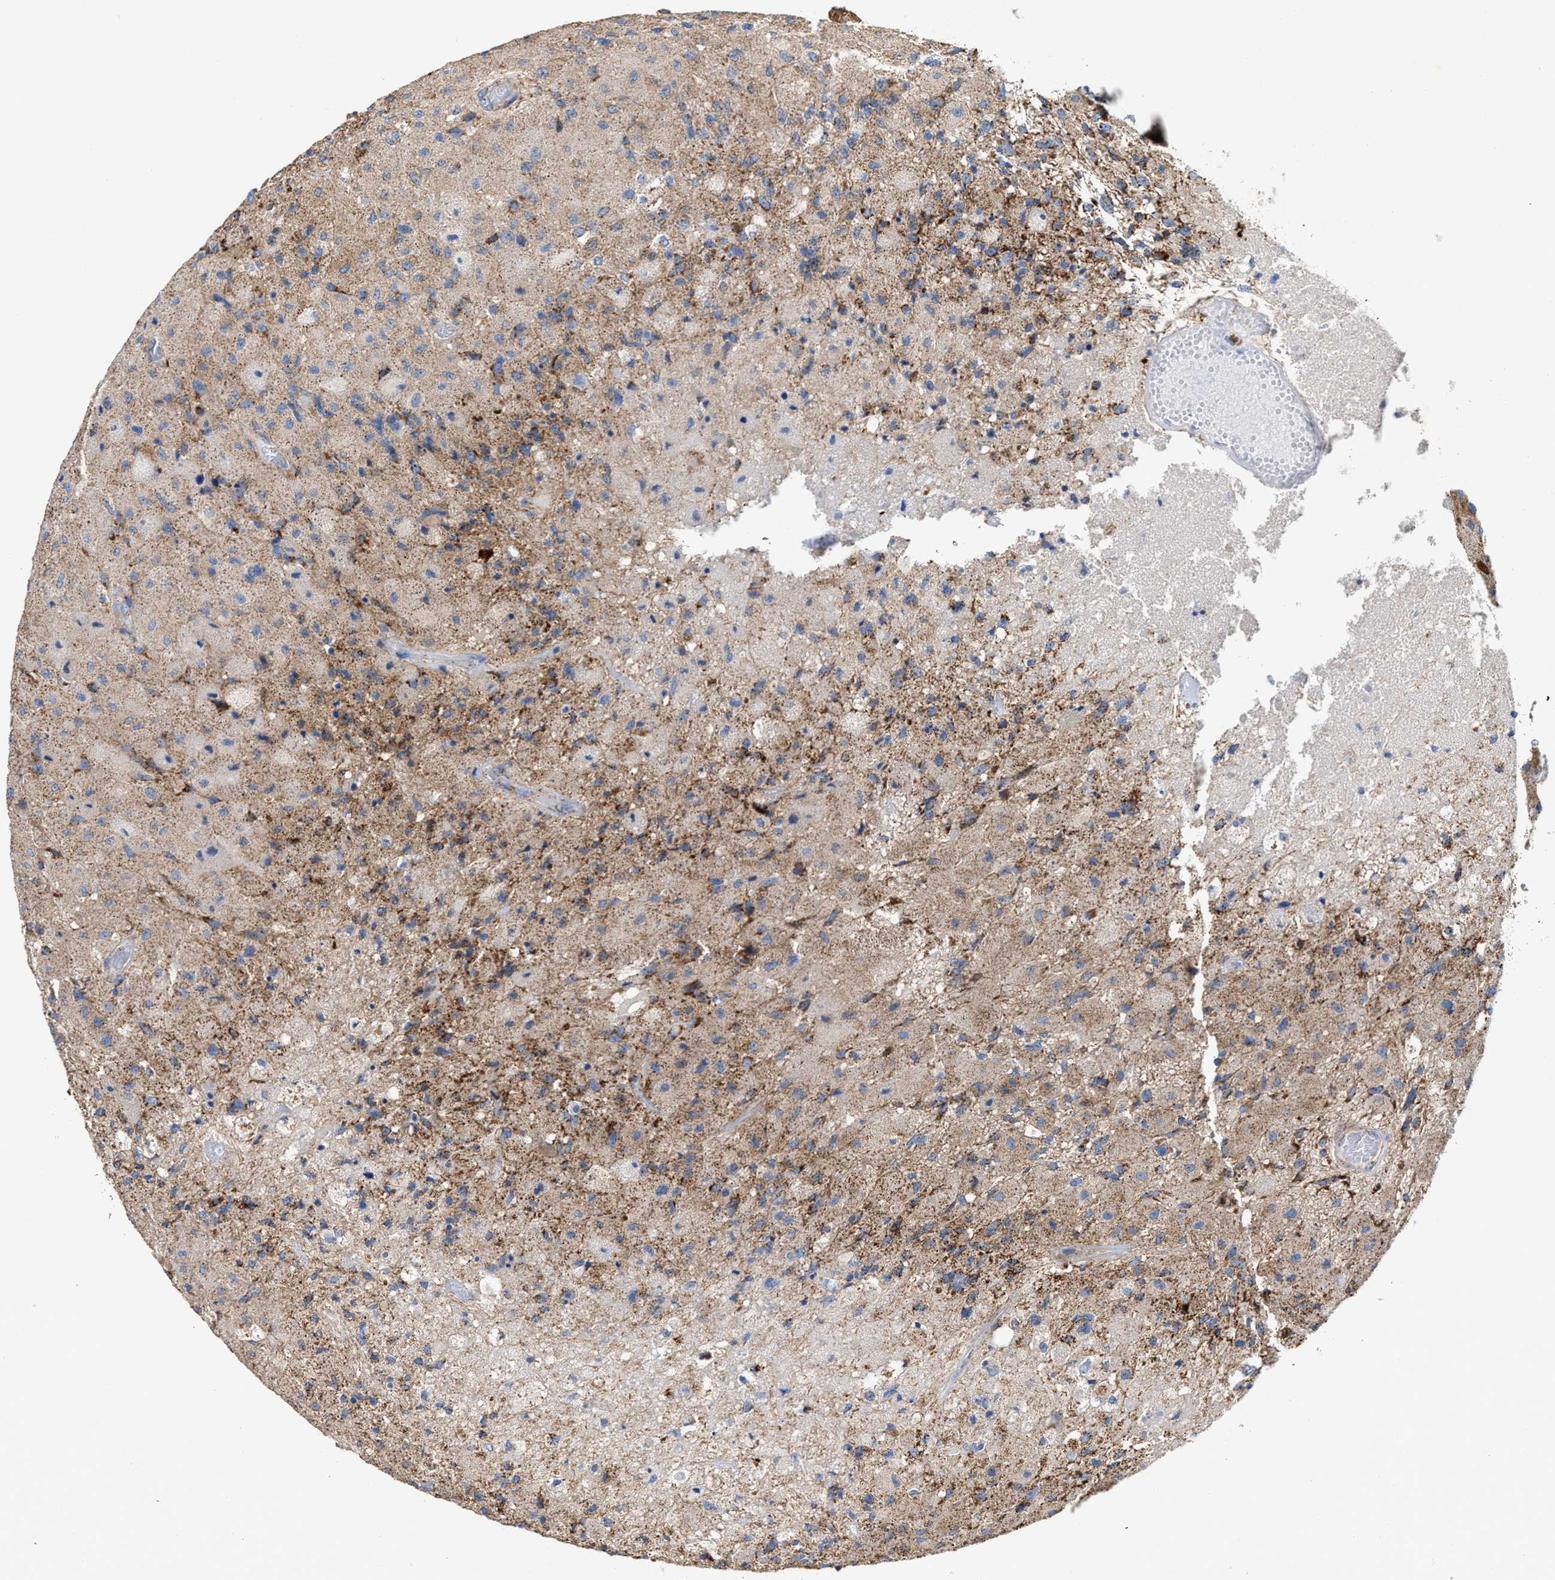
{"staining": {"intensity": "moderate", "quantity": ">75%", "location": "cytoplasmic/membranous"}, "tissue": "glioma", "cell_type": "Tumor cells", "image_type": "cancer", "snomed": [{"axis": "morphology", "description": "Normal tissue, NOS"}, {"axis": "morphology", "description": "Glioma, malignant, High grade"}, {"axis": "topography", "description": "Cerebral cortex"}], "caption": "Malignant glioma (high-grade) was stained to show a protein in brown. There is medium levels of moderate cytoplasmic/membranous staining in about >75% of tumor cells.", "gene": "MECR", "patient": {"sex": "male", "age": 77}}